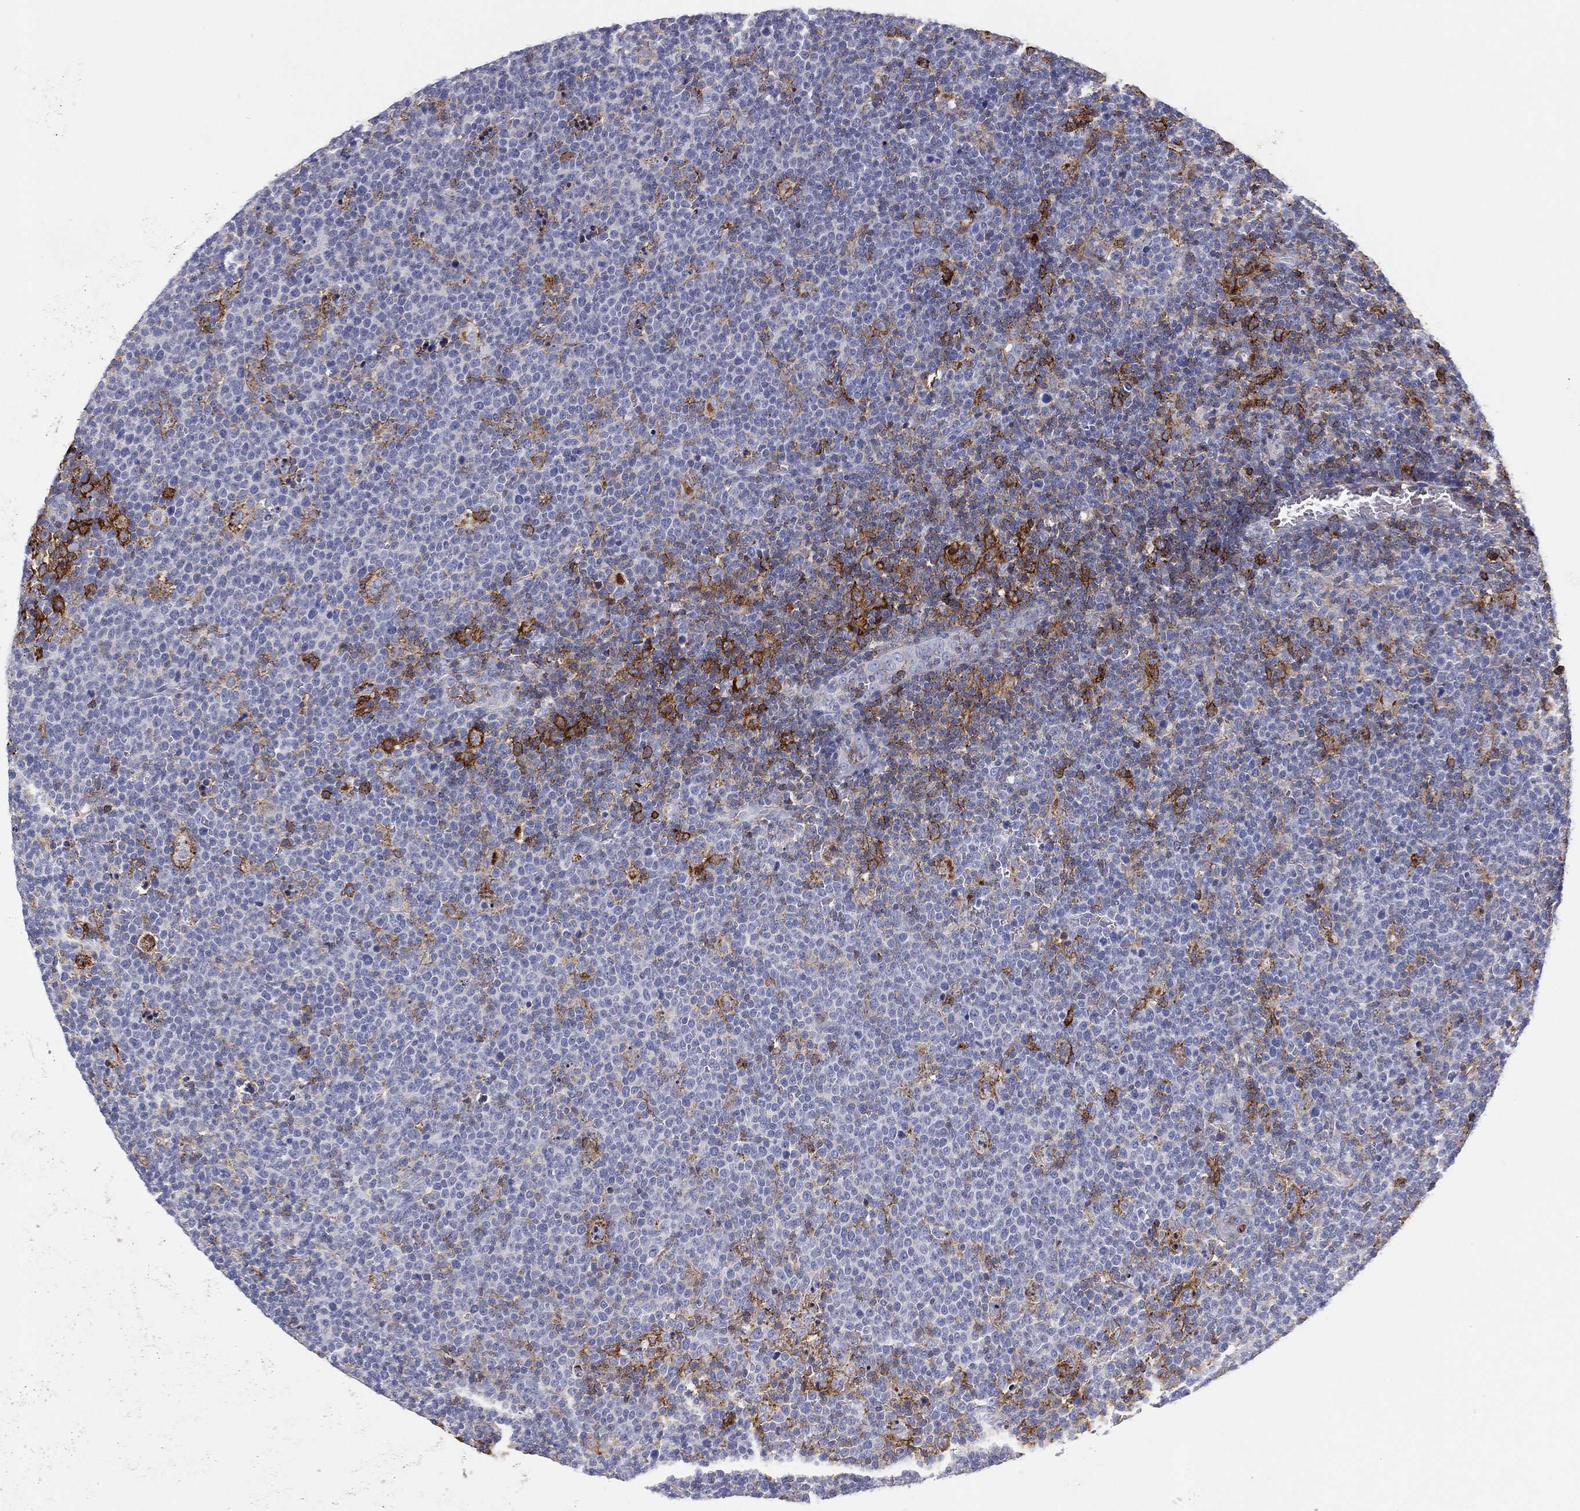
{"staining": {"intensity": "negative", "quantity": "none", "location": "none"}, "tissue": "lymphoma", "cell_type": "Tumor cells", "image_type": "cancer", "snomed": [{"axis": "morphology", "description": "Malignant lymphoma, non-Hodgkin's type, High grade"}, {"axis": "topography", "description": "Lymph node"}], "caption": "Human malignant lymphoma, non-Hodgkin's type (high-grade) stained for a protein using IHC shows no staining in tumor cells.", "gene": "SELPLG", "patient": {"sex": "male", "age": 61}}